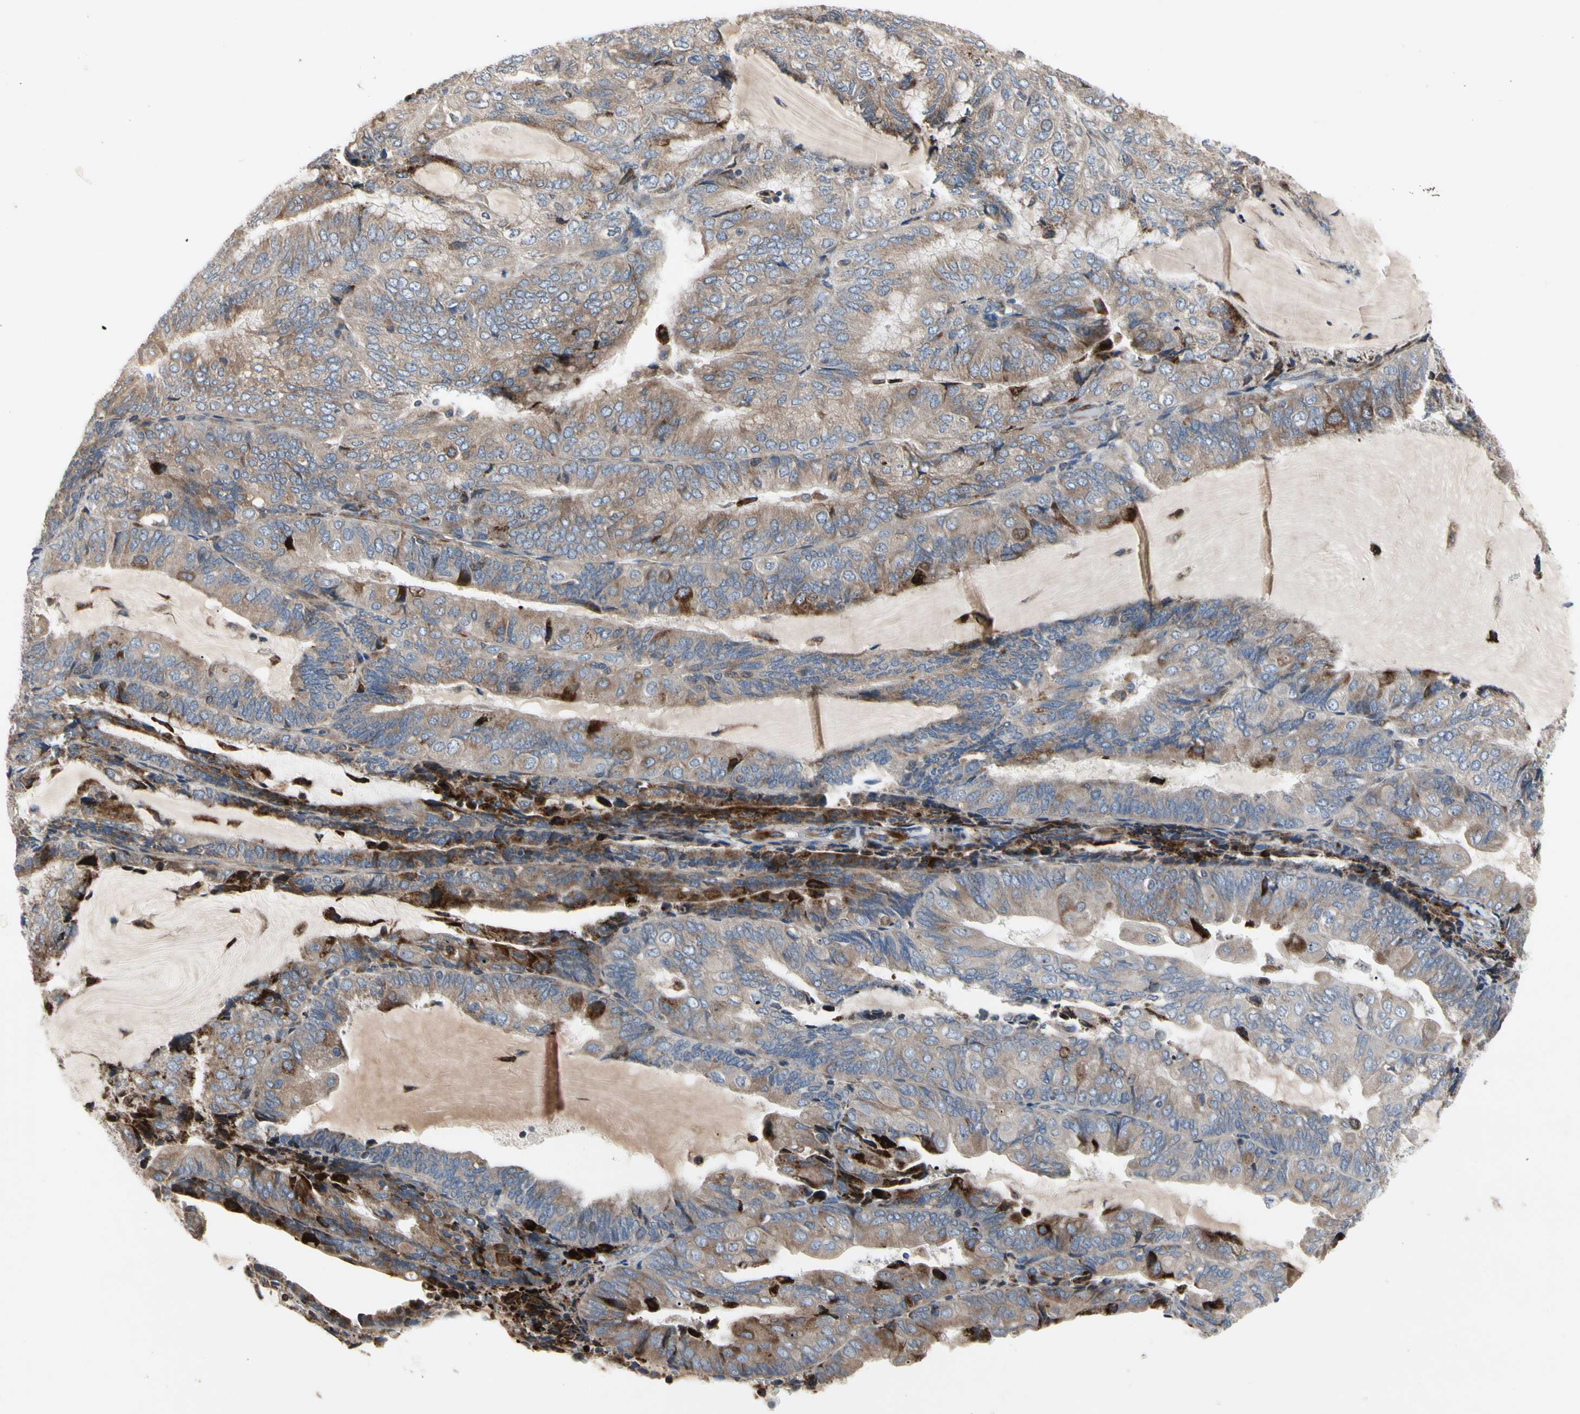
{"staining": {"intensity": "weak", "quantity": ">75%", "location": "cytoplasmic/membranous"}, "tissue": "endometrial cancer", "cell_type": "Tumor cells", "image_type": "cancer", "snomed": [{"axis": "morphology", "description": "Adenocarcinoma, NOS"}, {"axis": "topography", "description": "Endometrium"}], "caption": "The photomicrograph exhibits staining of endometrial cancer, revealing weak cytoplasmic/membranous protein expression (brown color) within tumor cells.", "gene": "MMEL1", "patient": {"sex": "female", "age": 81}}